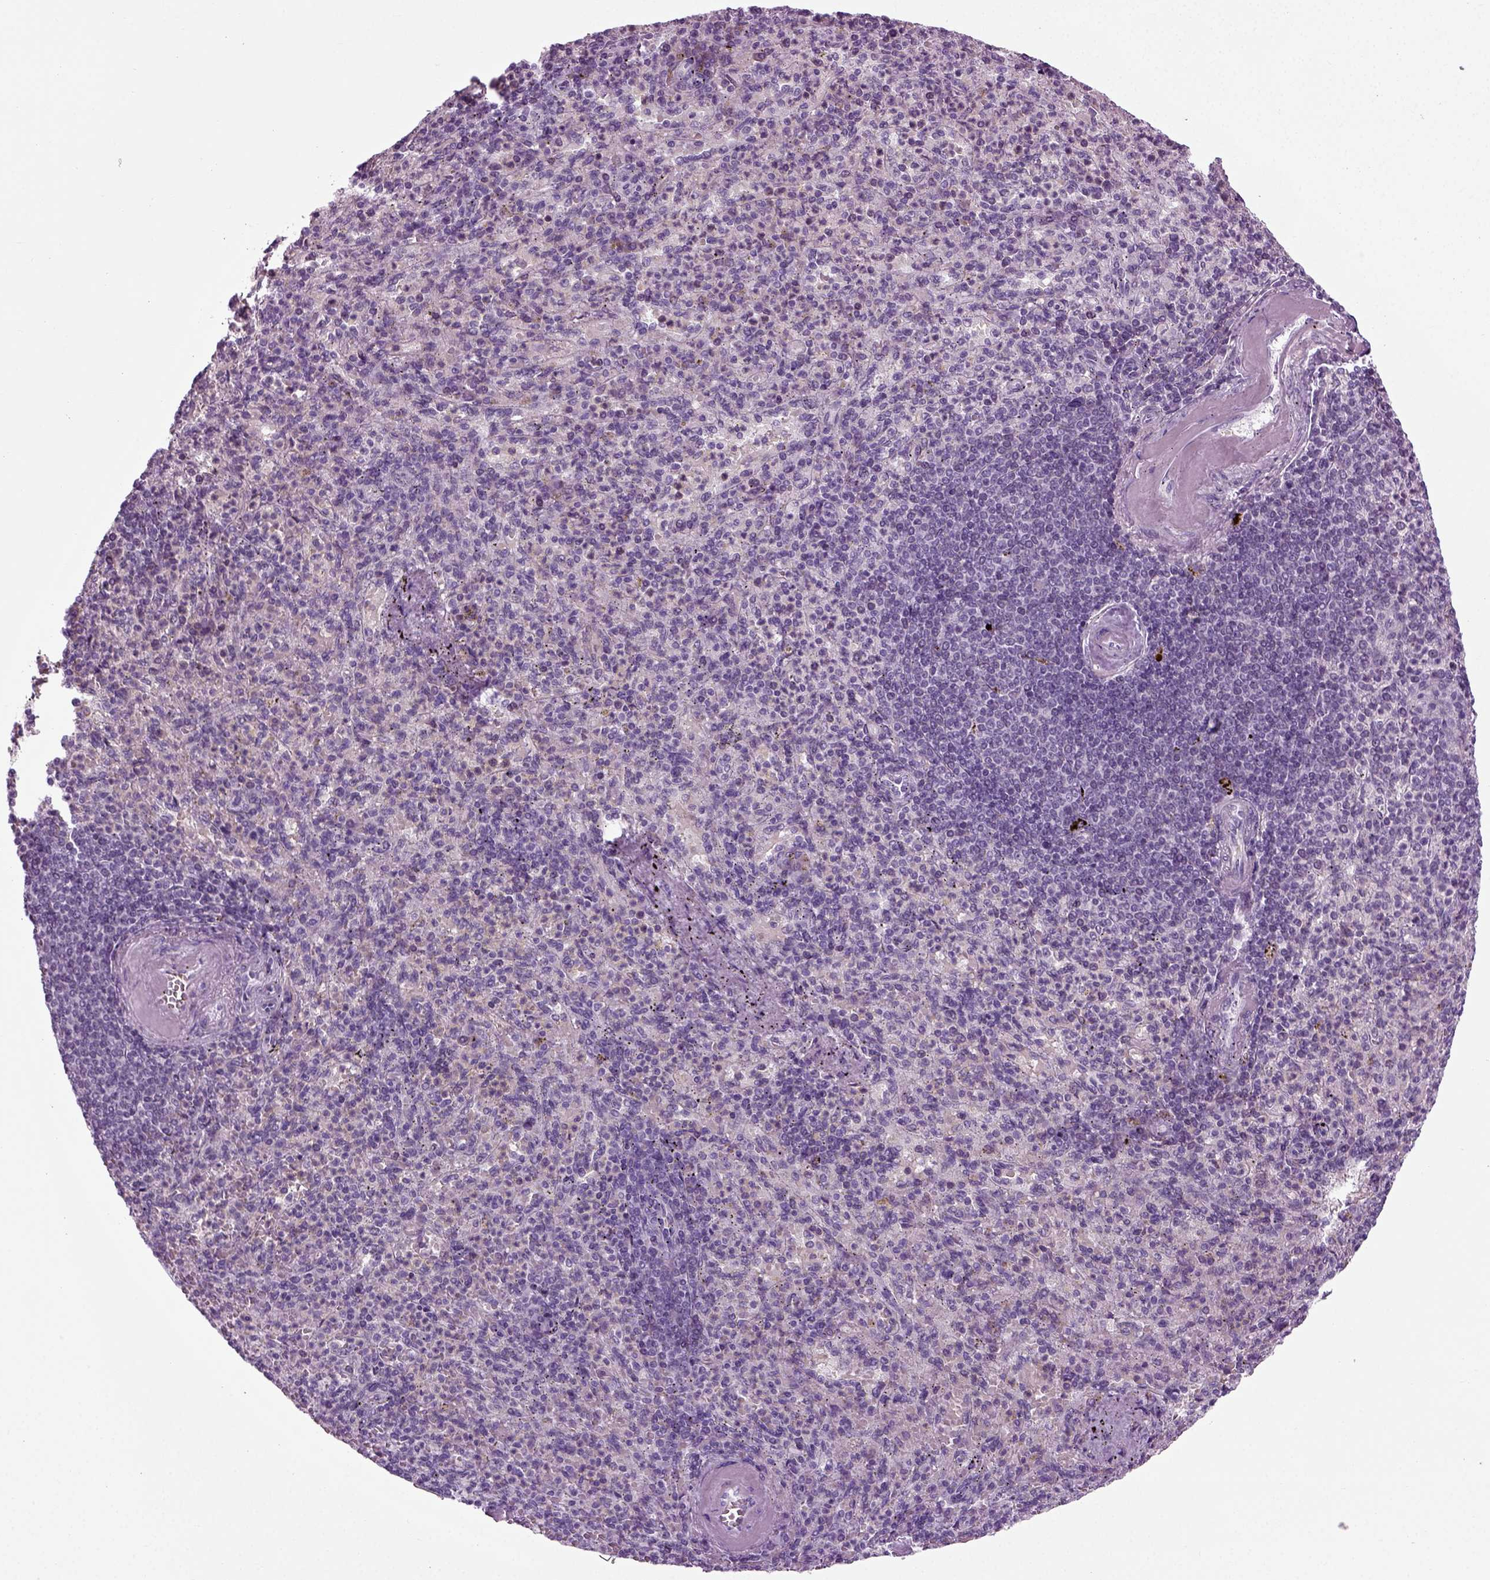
{"staining": {"intensity": "negative", "quantity": "none", "location": "none"}, "tissue": "spleen", "cell_type": "Cells in red pulp", "image_type": "normal", "snomed": [{"axis": "morphology", "description": "Normal tissue, NOS"}, {"axis": "topography", "description": "Spleen"}], "caption": "Immunohistochemical staining of unremarkable human spleen demonstrates no significant staining in cells in red pulp.", "gene": "ZC2HC1C", "patient": {"sex": "female", "age": 74}}